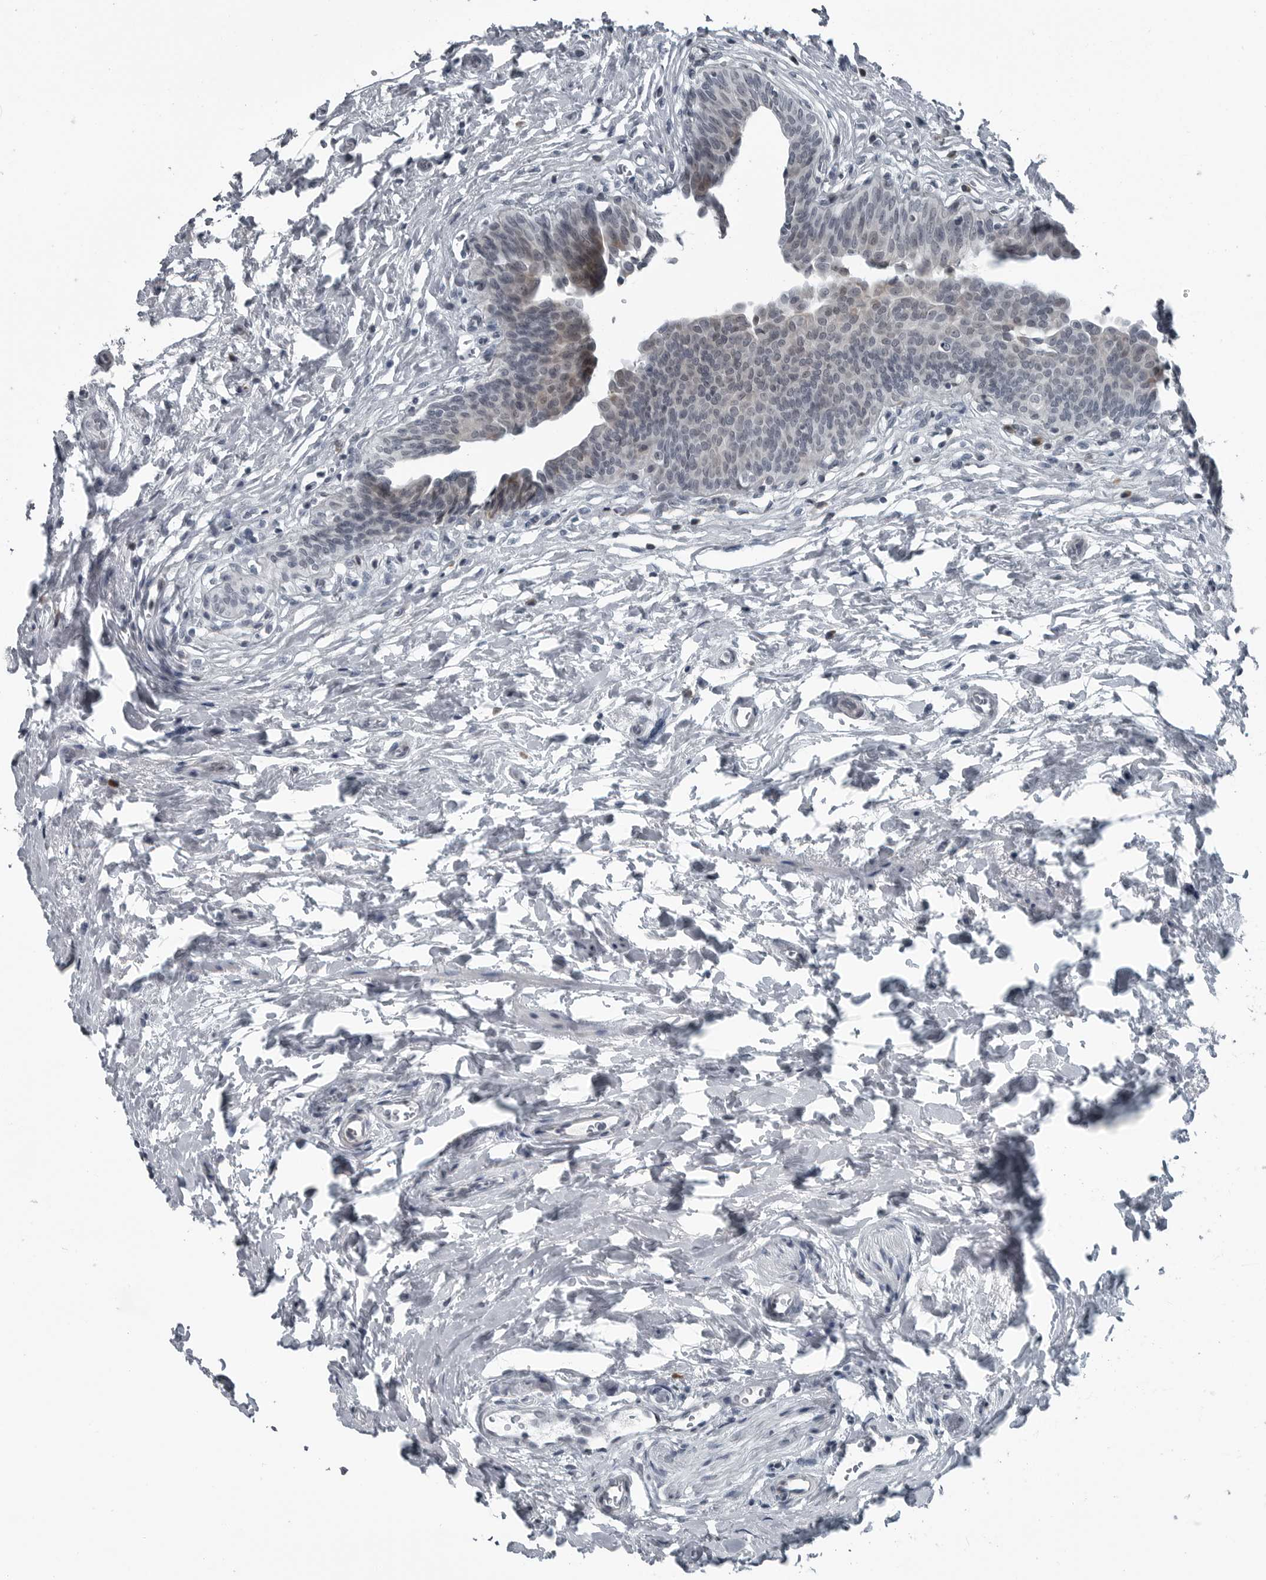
{"staining": {"intensity": "weak", "quantity": "<25%", "location": "cytoplasmic/membranous"}, "tissue": "urinary bladder", "cell_type": "Urothelial cells", "image_type": "normal", "snomed": [{"axis": "morphology", "description": "Normal tissue, NOS"}, {"axis": "topography", "description": "Urinary bladder"}], "caption": "Protein analysis of benign urinary bladder exhibits no significant expression in urothelial cells. The staining was performed using DAB to visualize the protein expression in brown, while the nuclei were stained in blue with hematoxylin (Magnification: 20x).", "gene": "DNAAF11", "patient": {"sex": "male", "age": 83}}